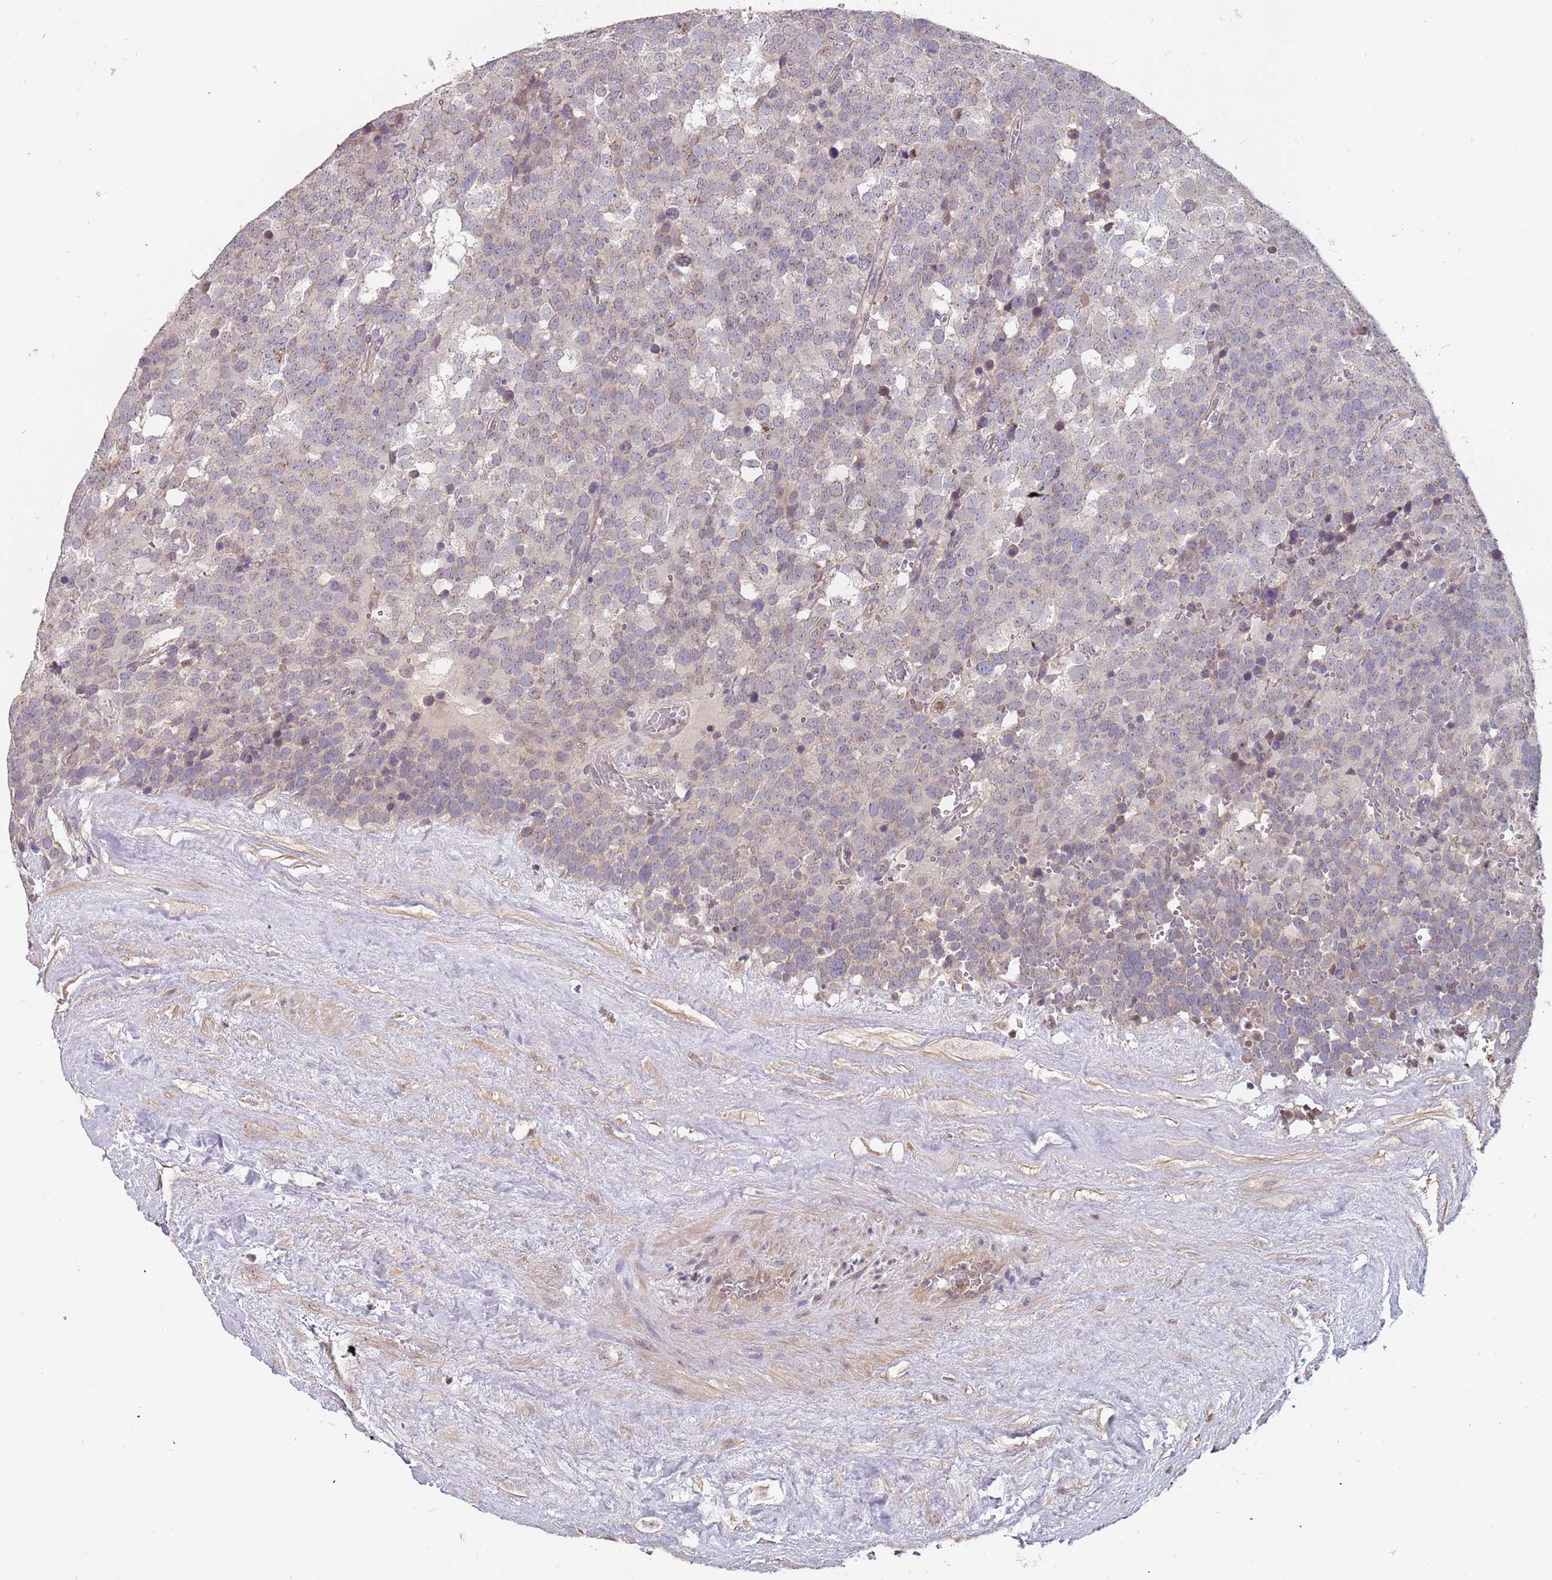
{"staining": {"intensity": "negative", "quantity": "none", "location": "none"}, "tissue": "testis cancer", "cell_type": "Tumor cells", "image_type": "cancer", "snomed": [{"axis": "morphology", "description": "Seminoma, NOS"}, {"axis": "topography", "description": "Testis"}], "caption": "Immunohistochemistry (IHC) image of human testis cancer stained for a protein (brown), which exhibits no staining in tumor cells. The staining was performed using DAB to visualize the protein expression in brown, while the nuclei were stained in blue with hematoxylin (Magnification: 20x).", "gene": "TCEANC2", "patient": {"sex": "male", "age": 71}}